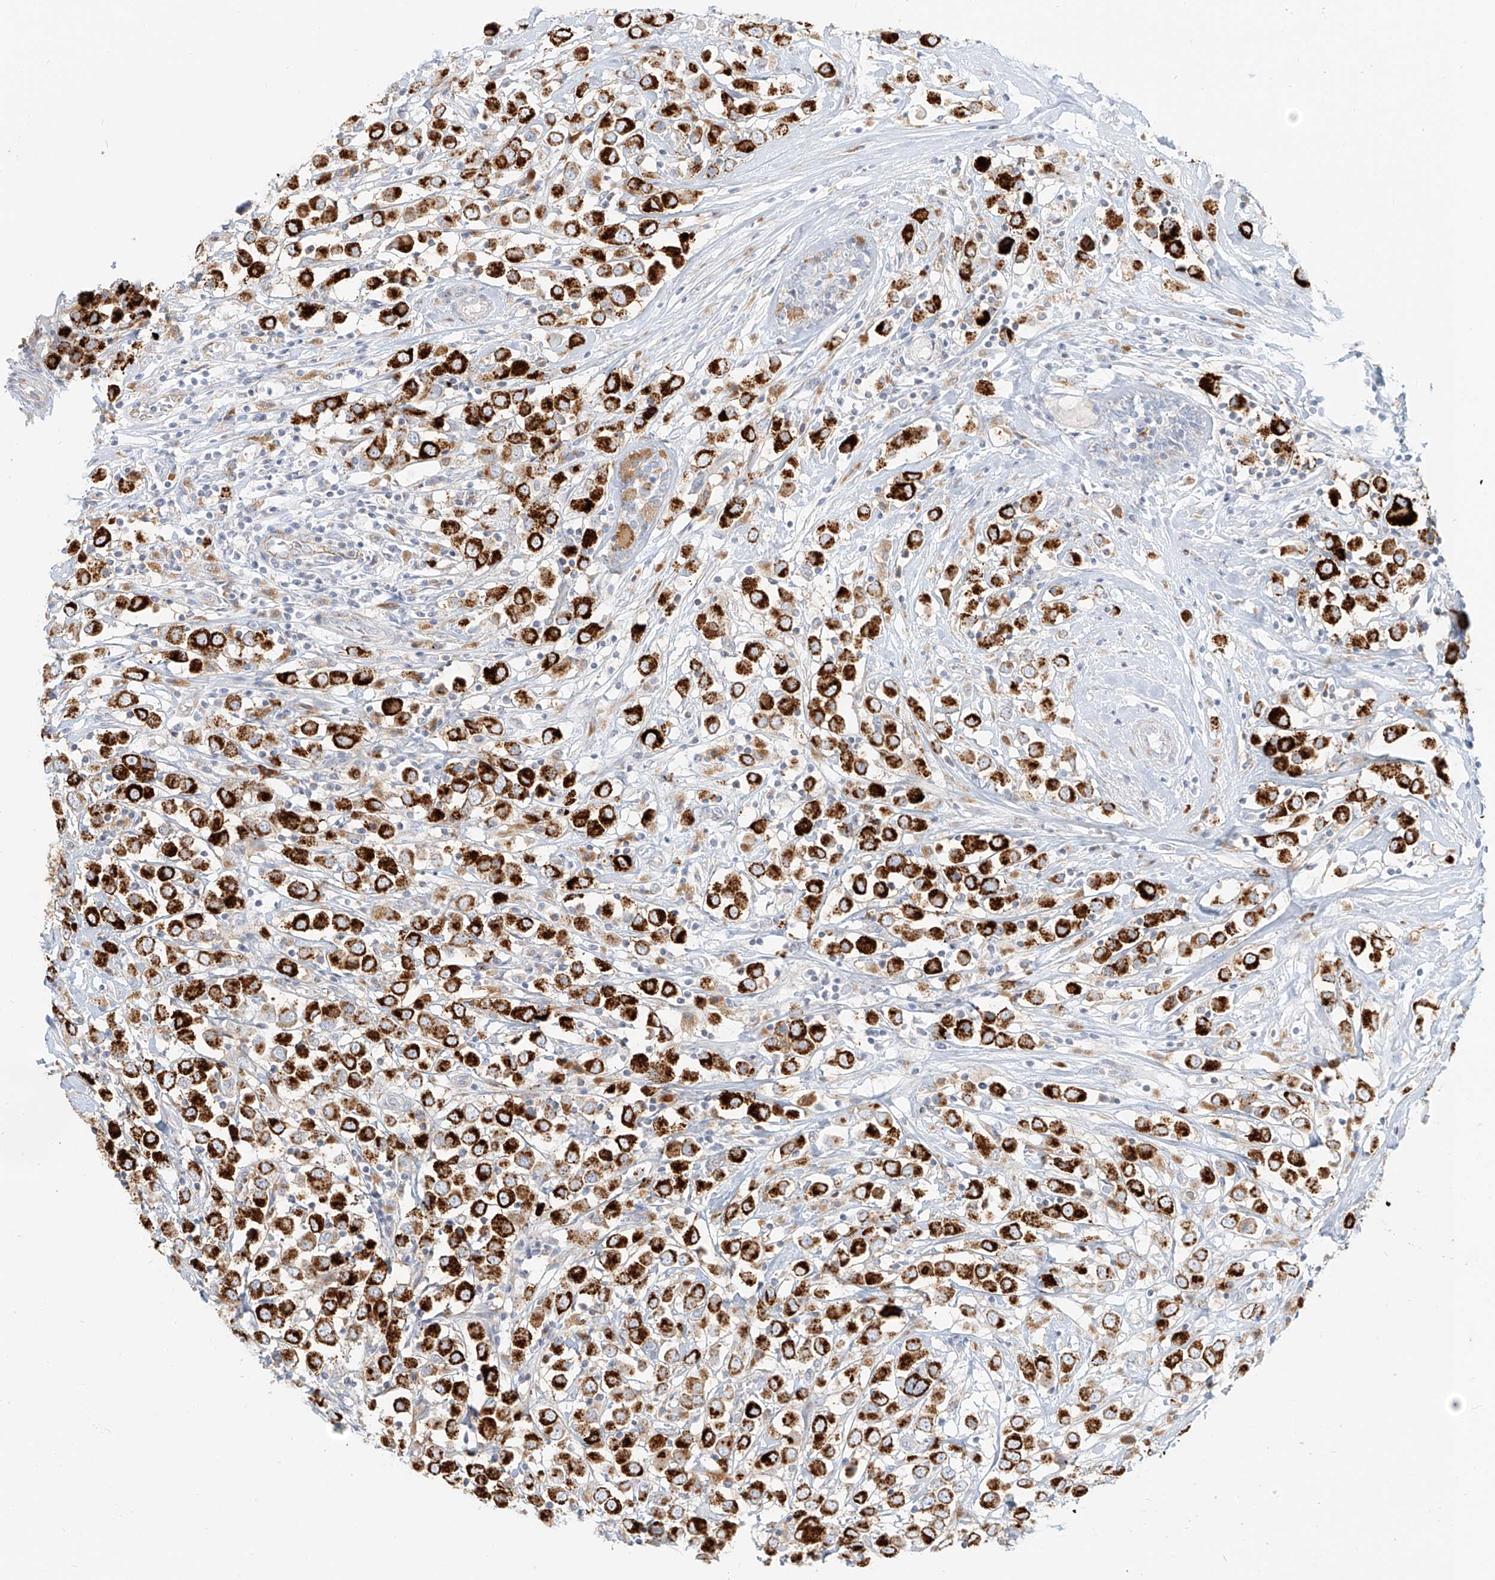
{"staining": {"intensity": "strong", "quantity": ">75%", "location": "cytoplasmic/membranous"}, "tissue": "breast cancer", "cell_type": "Tumor cells", "image_type": "cancer", "snomed": [{"axis": "morphology", "description": "Duct carcinoma"}, {"axis": "topography", "description": "Breast"}], "caption": "There is high levels of strong cytoplasmic/membranous positivity in tumor cells of intraductal carcinoma (breast), as demonstrated by immunohistochemical staining (brown color).", "gene": "SLC35F6", "patient": {"sex": "female", "age": 61}}